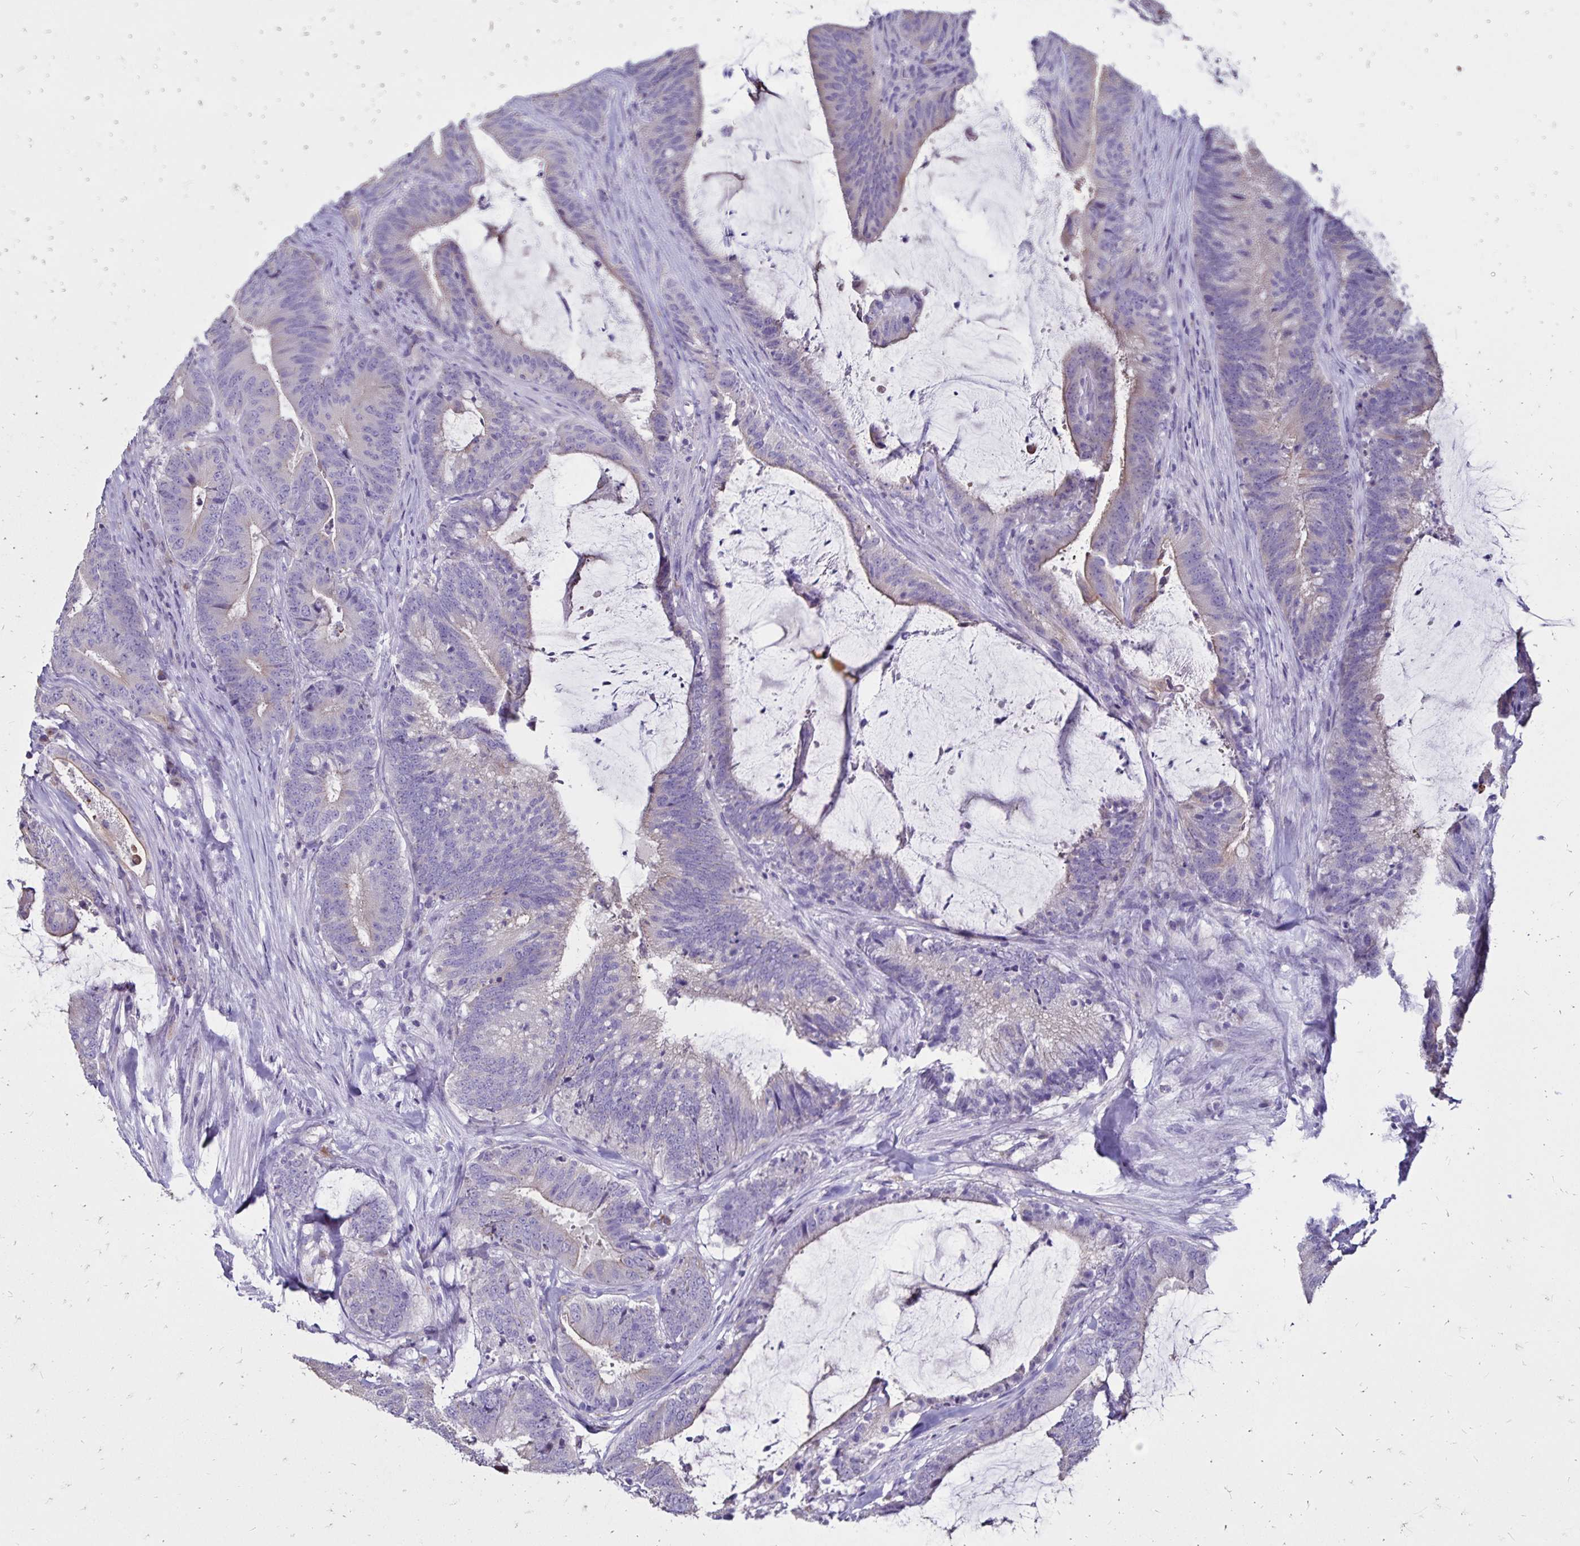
{"staining": {"intensity": "weak", "quantity": "<25%", "location": "cytoplasmic/membranous"}, "tissue": "colorectal cancer", "cell_type": "Tumor cells", "image_type": "cancer", "snomed": [{"axis": "morphology", "description": "Adenocarcinoma, NOS"}, {"axis": "topography", "description": "Colon"}], "caption": "Immunohistochemistry photomicrograph of colorectal cancer stained for a protein (brown), which displays no staining in tumor cells.", "gene": "EVPL", "patient": {"sex": "female", "age": 43}}